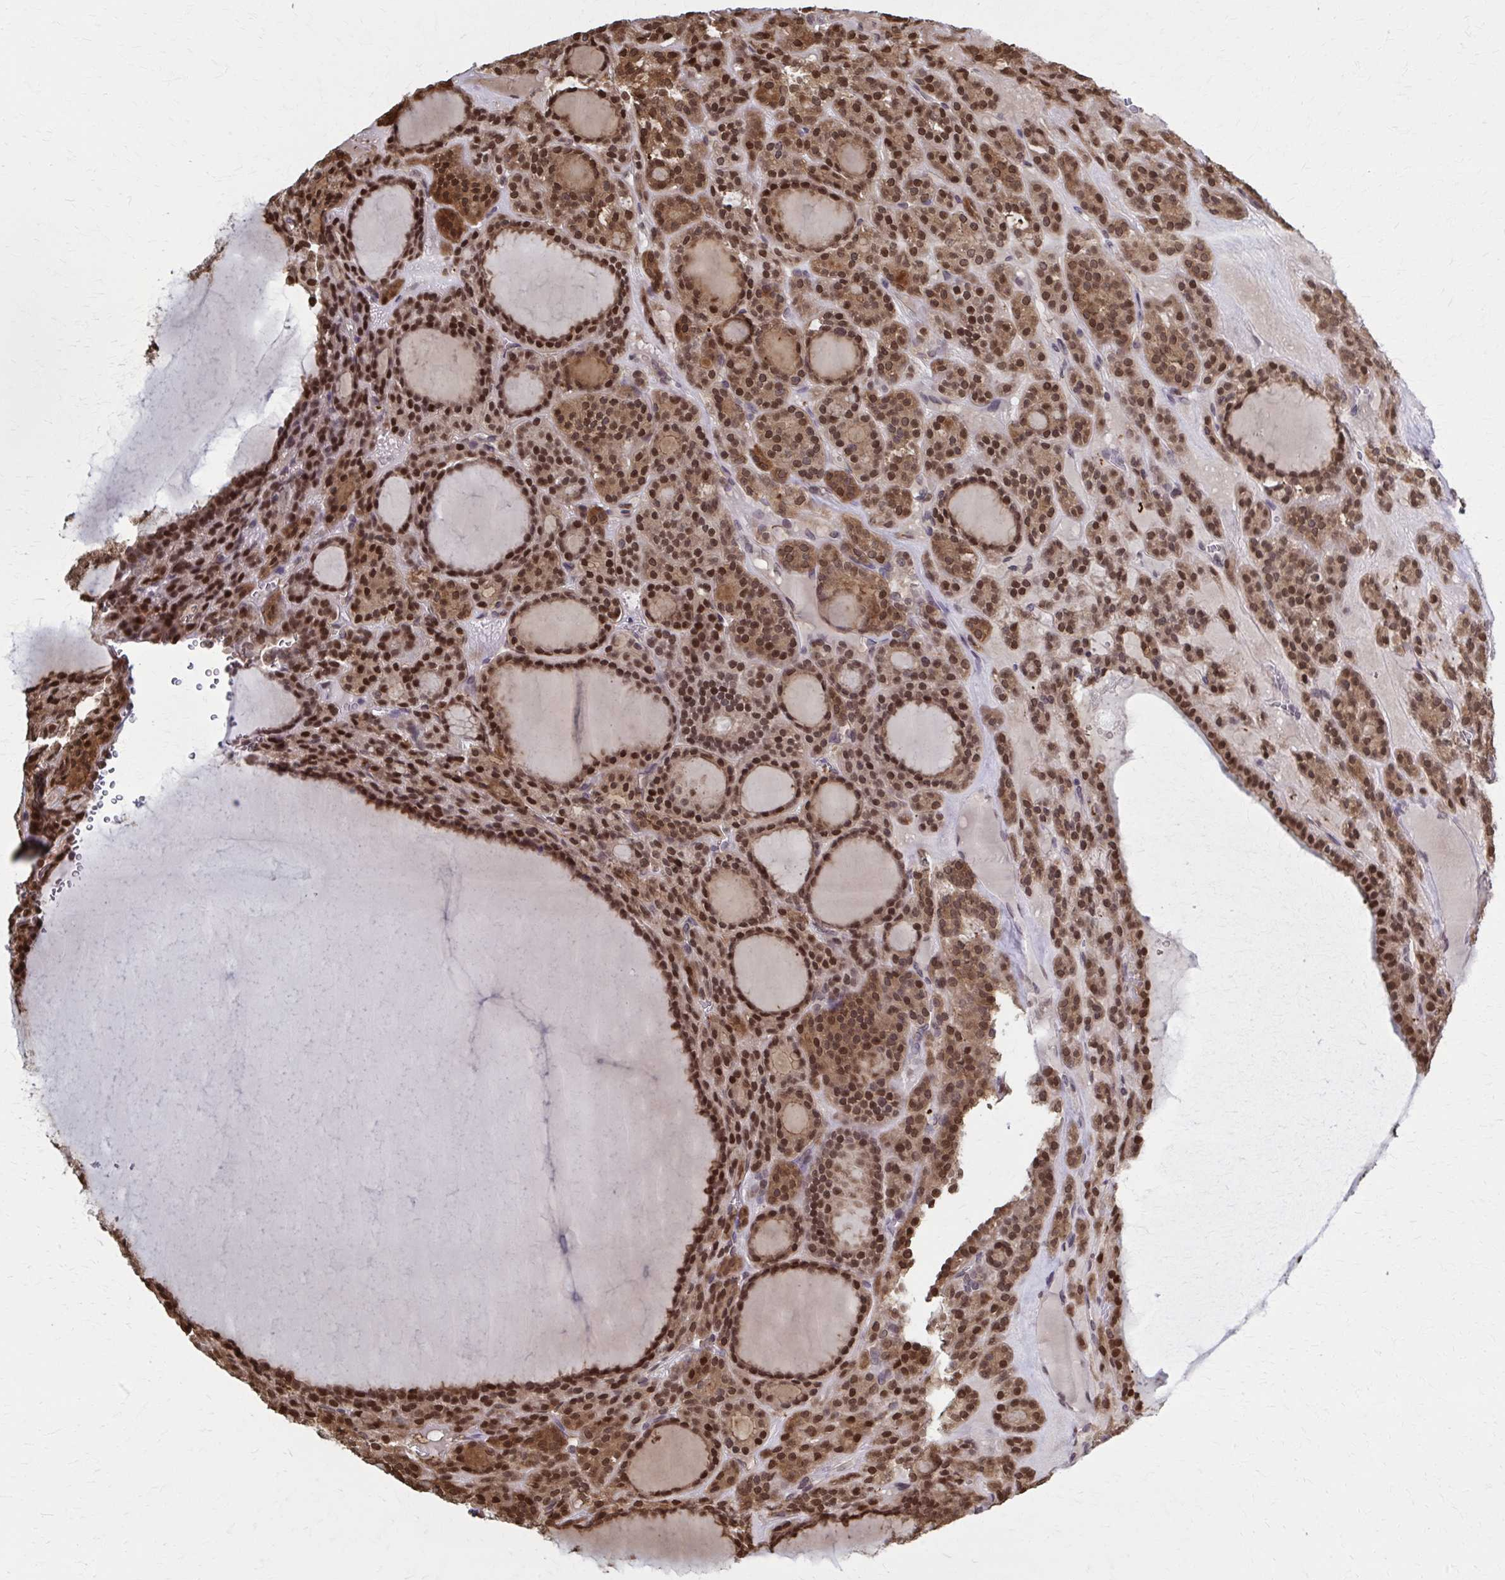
{"staining": {"intensity": "strong", "quantity": ">75%", "location": "cytoplasmic/membranous,nuclear"}, "tissue": "thyroid cancer", "cell_type": "Tumor cells", "image_type": "cancer", "snomed": [{"axis": "morphology", "description": "Follicular adenoma carcinoma, NOS"}, {"axis": "topography", "description": "Thyroid gland"}], "caption": "Approximately >75% of tumor cells in human thyroid cancer (follicular adenoma carcinoma) display strong cytoplasmic/membranous and nuclear protein staining as visualized by brown immunohistochemical staining.", "gene": "MDH1", "patient": {"sex": "female", "age": 63}}